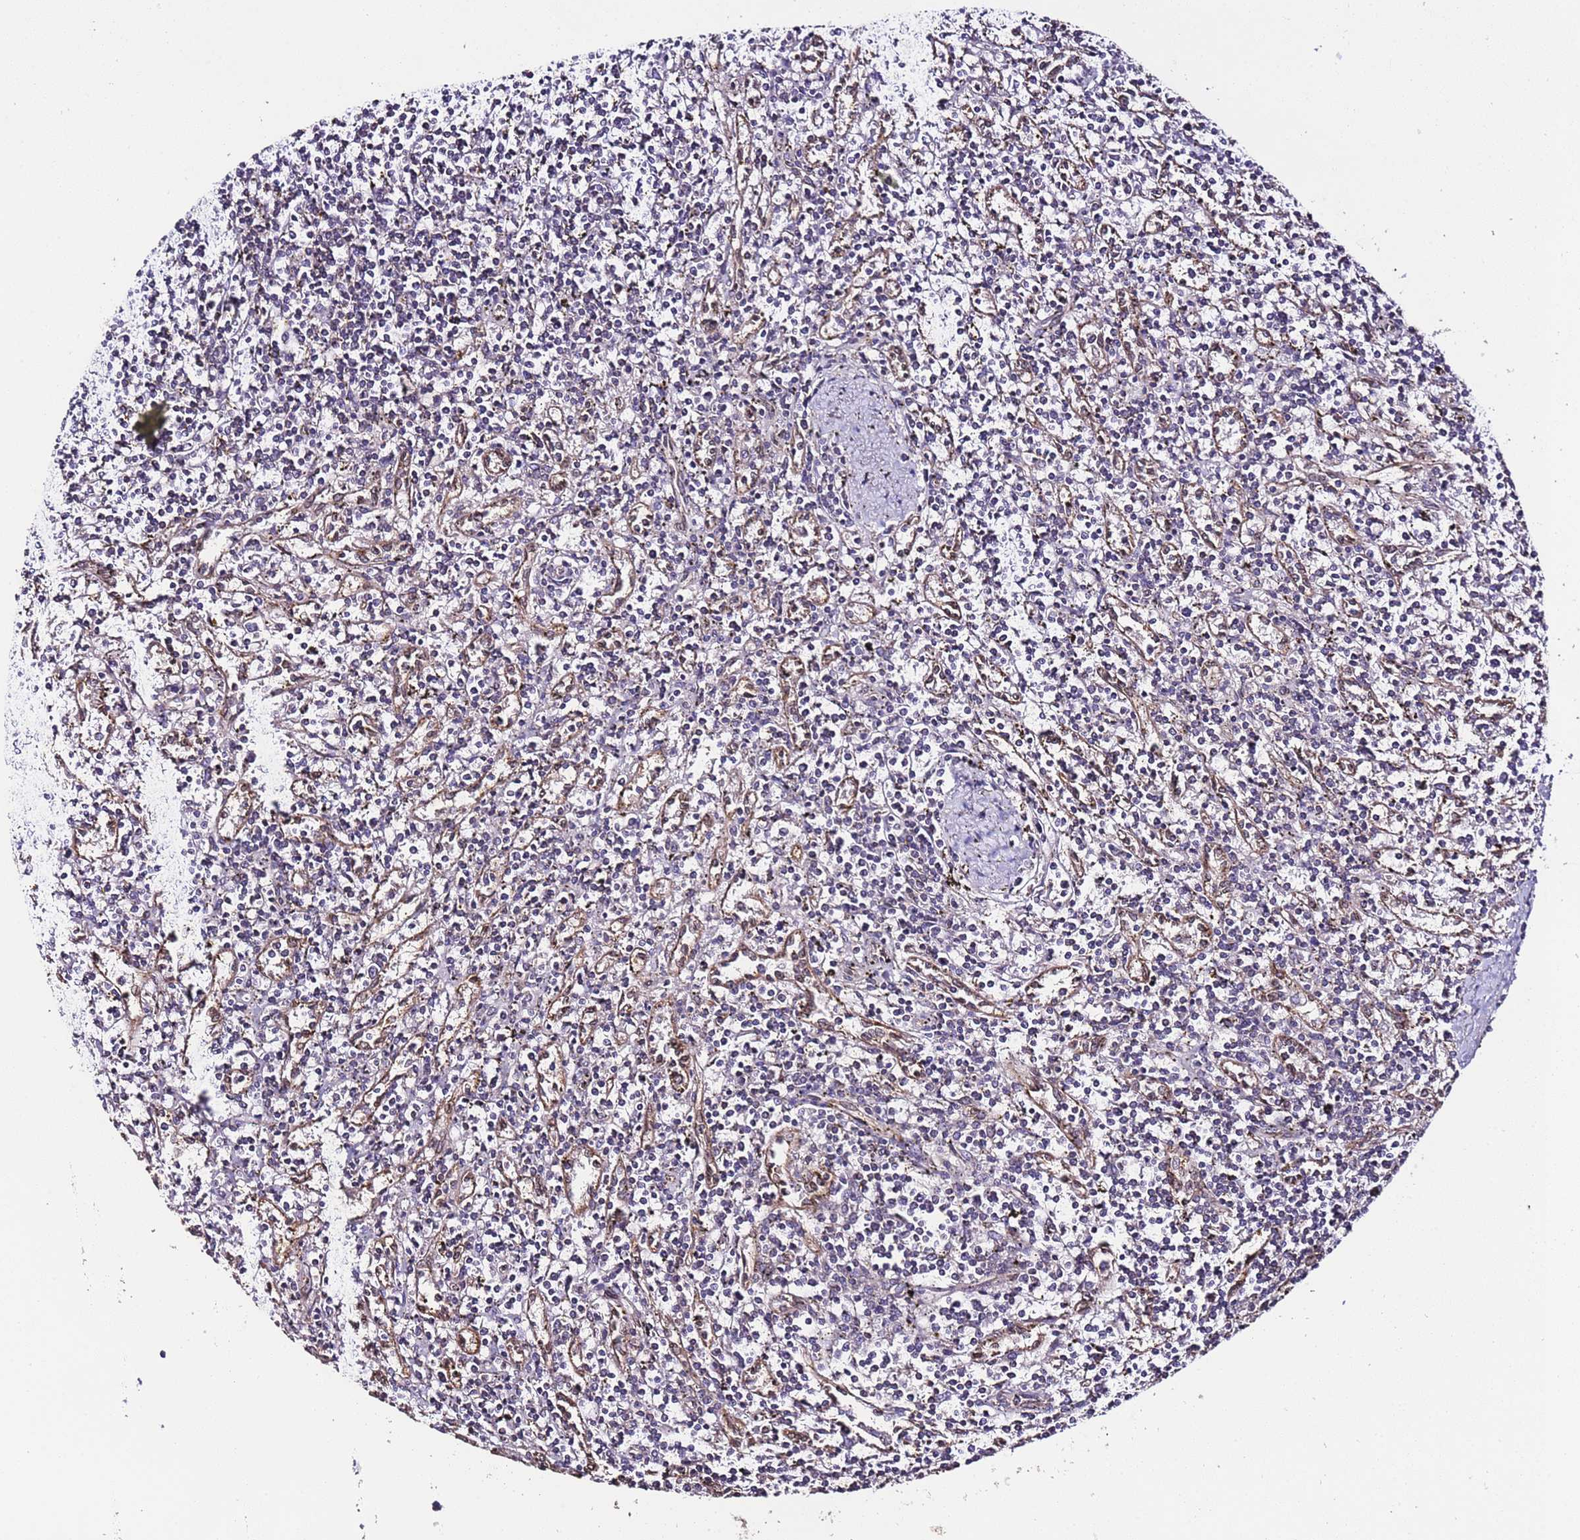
{"staining": {"intensity": "negative", "quantity": "none", "location": "none"}, "tissue": "lymphoma", "cell_type": "Tumor cells", "image_type": "cancer", "snomed": [{"axis": "morphology", "description": "Malignant lymphoma, non-Hodgkin's type, Low grade"}, {"axis": "topography", "description": "Spleen"}], "caption": "This is a micrograph of IHC staining of lymphoma, which shows no expression in tumor cells.", "gene": "SLC41A3", "patient": {"sex": "male", "age": 76}}